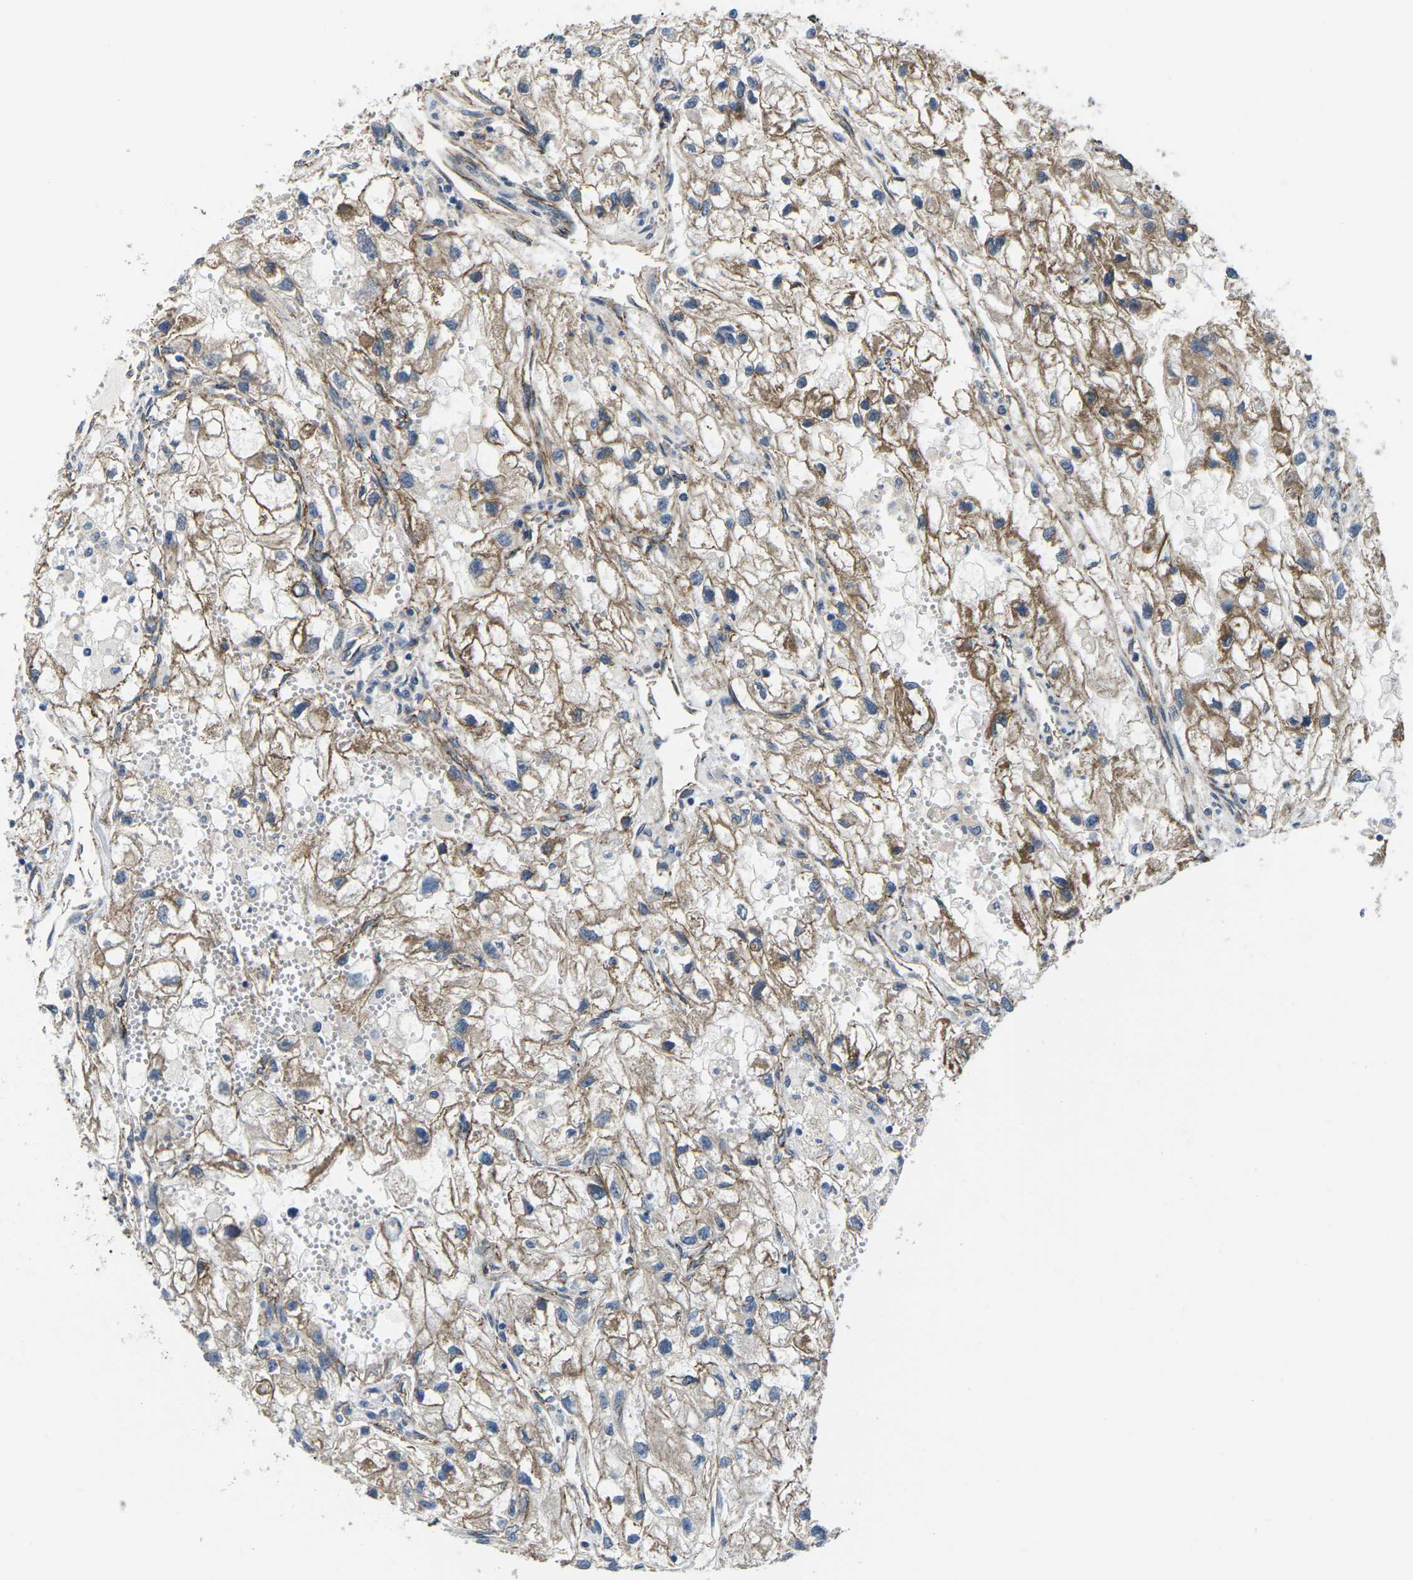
{"staining": {"intensity": "moderate", "quantity": ">75%", "location": "cytoplasmic/membranous"}, "tissue": "renal cancer", "cell_type": "Tumor cells", "image_type": "cancer", "snomed": [{"axis": "morphology", "description": "Adenocarcinoma, NOS"}, {"axis": "topography", "description": "Kidney"}], "caption": "Adenocarcinoma (renal) stained with a protein marker demonstrates moderate staining in tumor cells.", "gene": "CTNND1", "patient": {"sex": "female", "age": 70}}